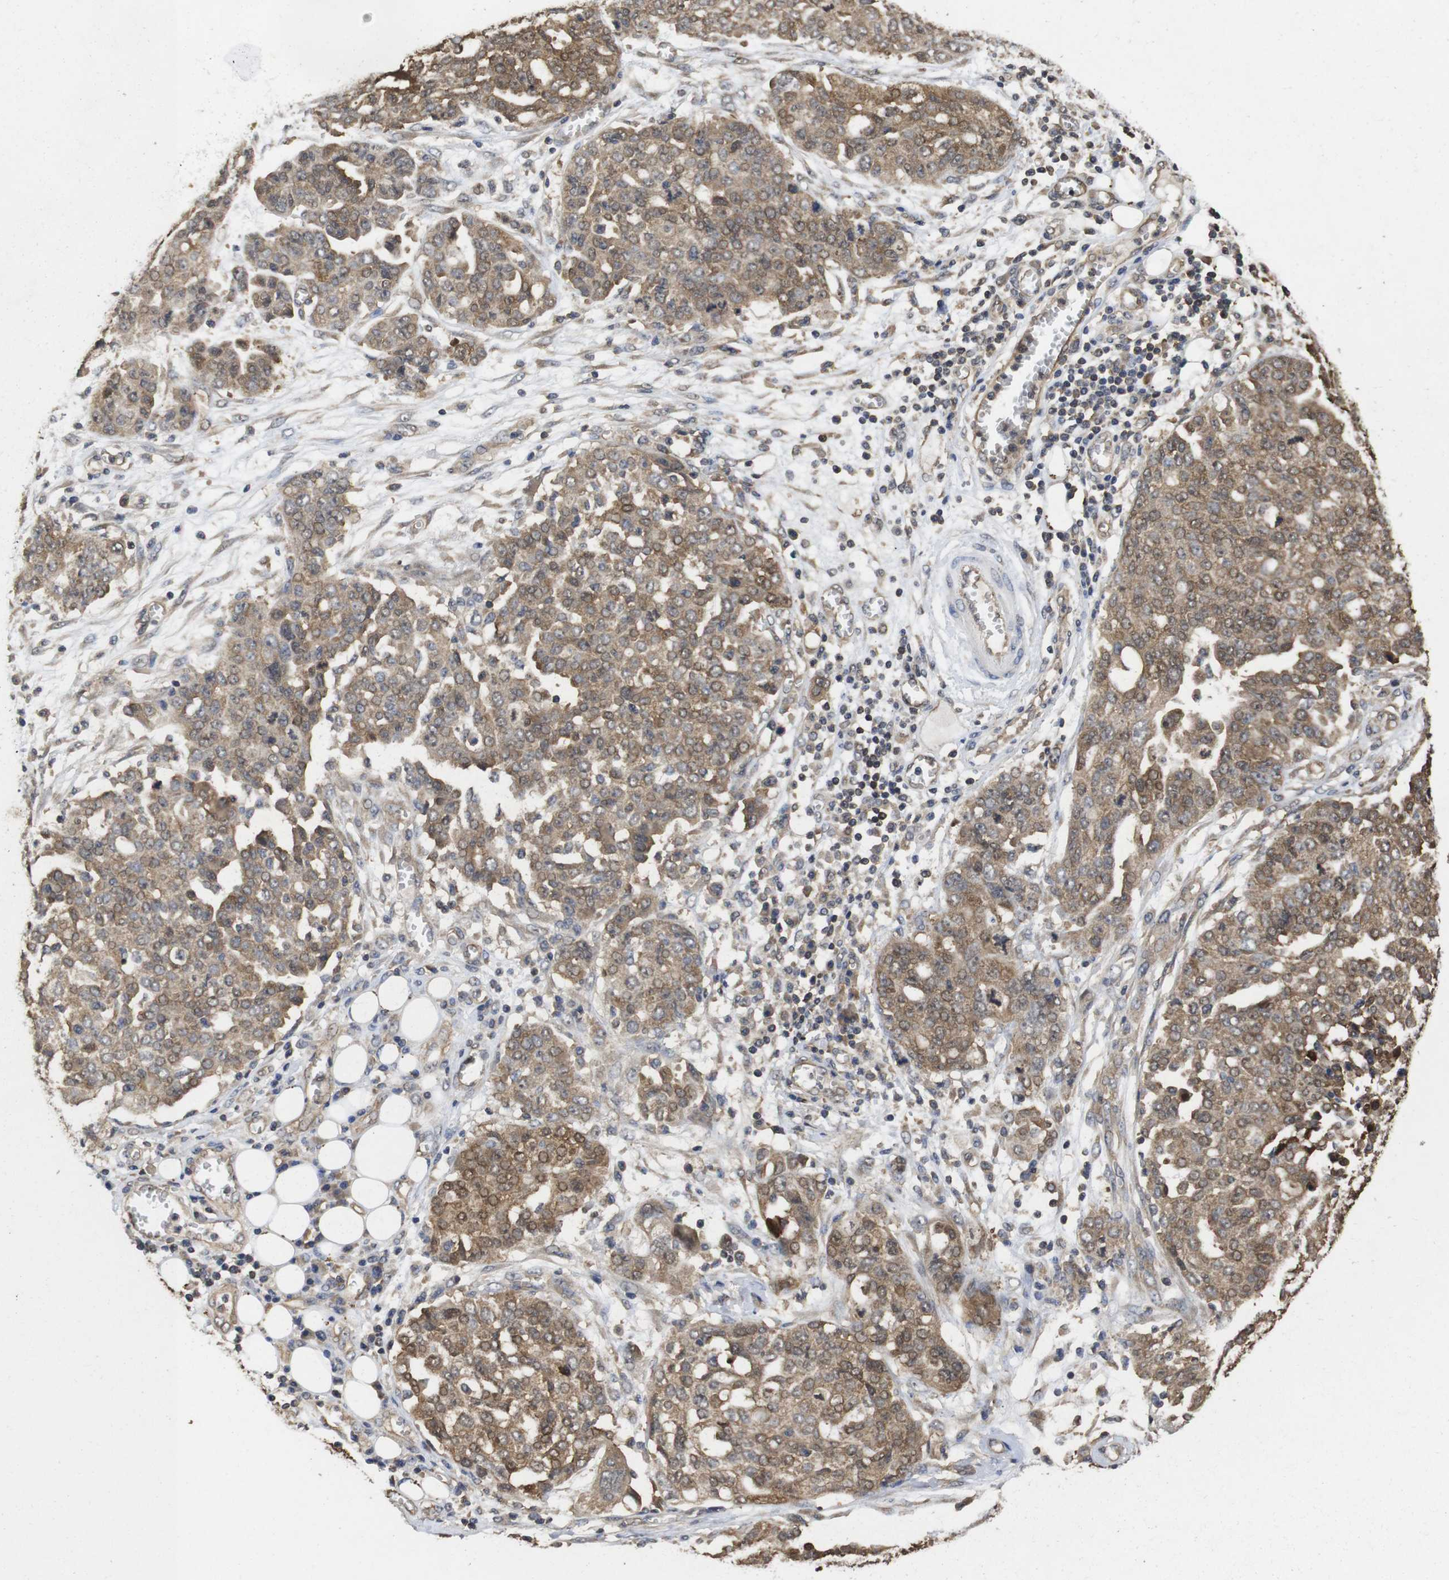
{"staining": {"intensity": "moderate", "quantity": ">75%", "location": "cytoplasmic/membranous"}, "tissue": "ovarian cancer", "cell_type": "Tumor cells", "image_type": "cancer", "snomed": [{"axis": "morphology", "description": "Cystadenocarcinoma, serous, NOS"}, {"axis": "topography", "description": "Soft tissue"}, {"axis": "topography", "description": "Ovary"}], "caption": "The photomicrograph exhibits staining of ovarian cancer, revealing moderate cytoplasmic/membranous protein expression (brown color) within tumor cells.", "gene": "SUMO3", "patient": {"sex": "female", "age": 57}}